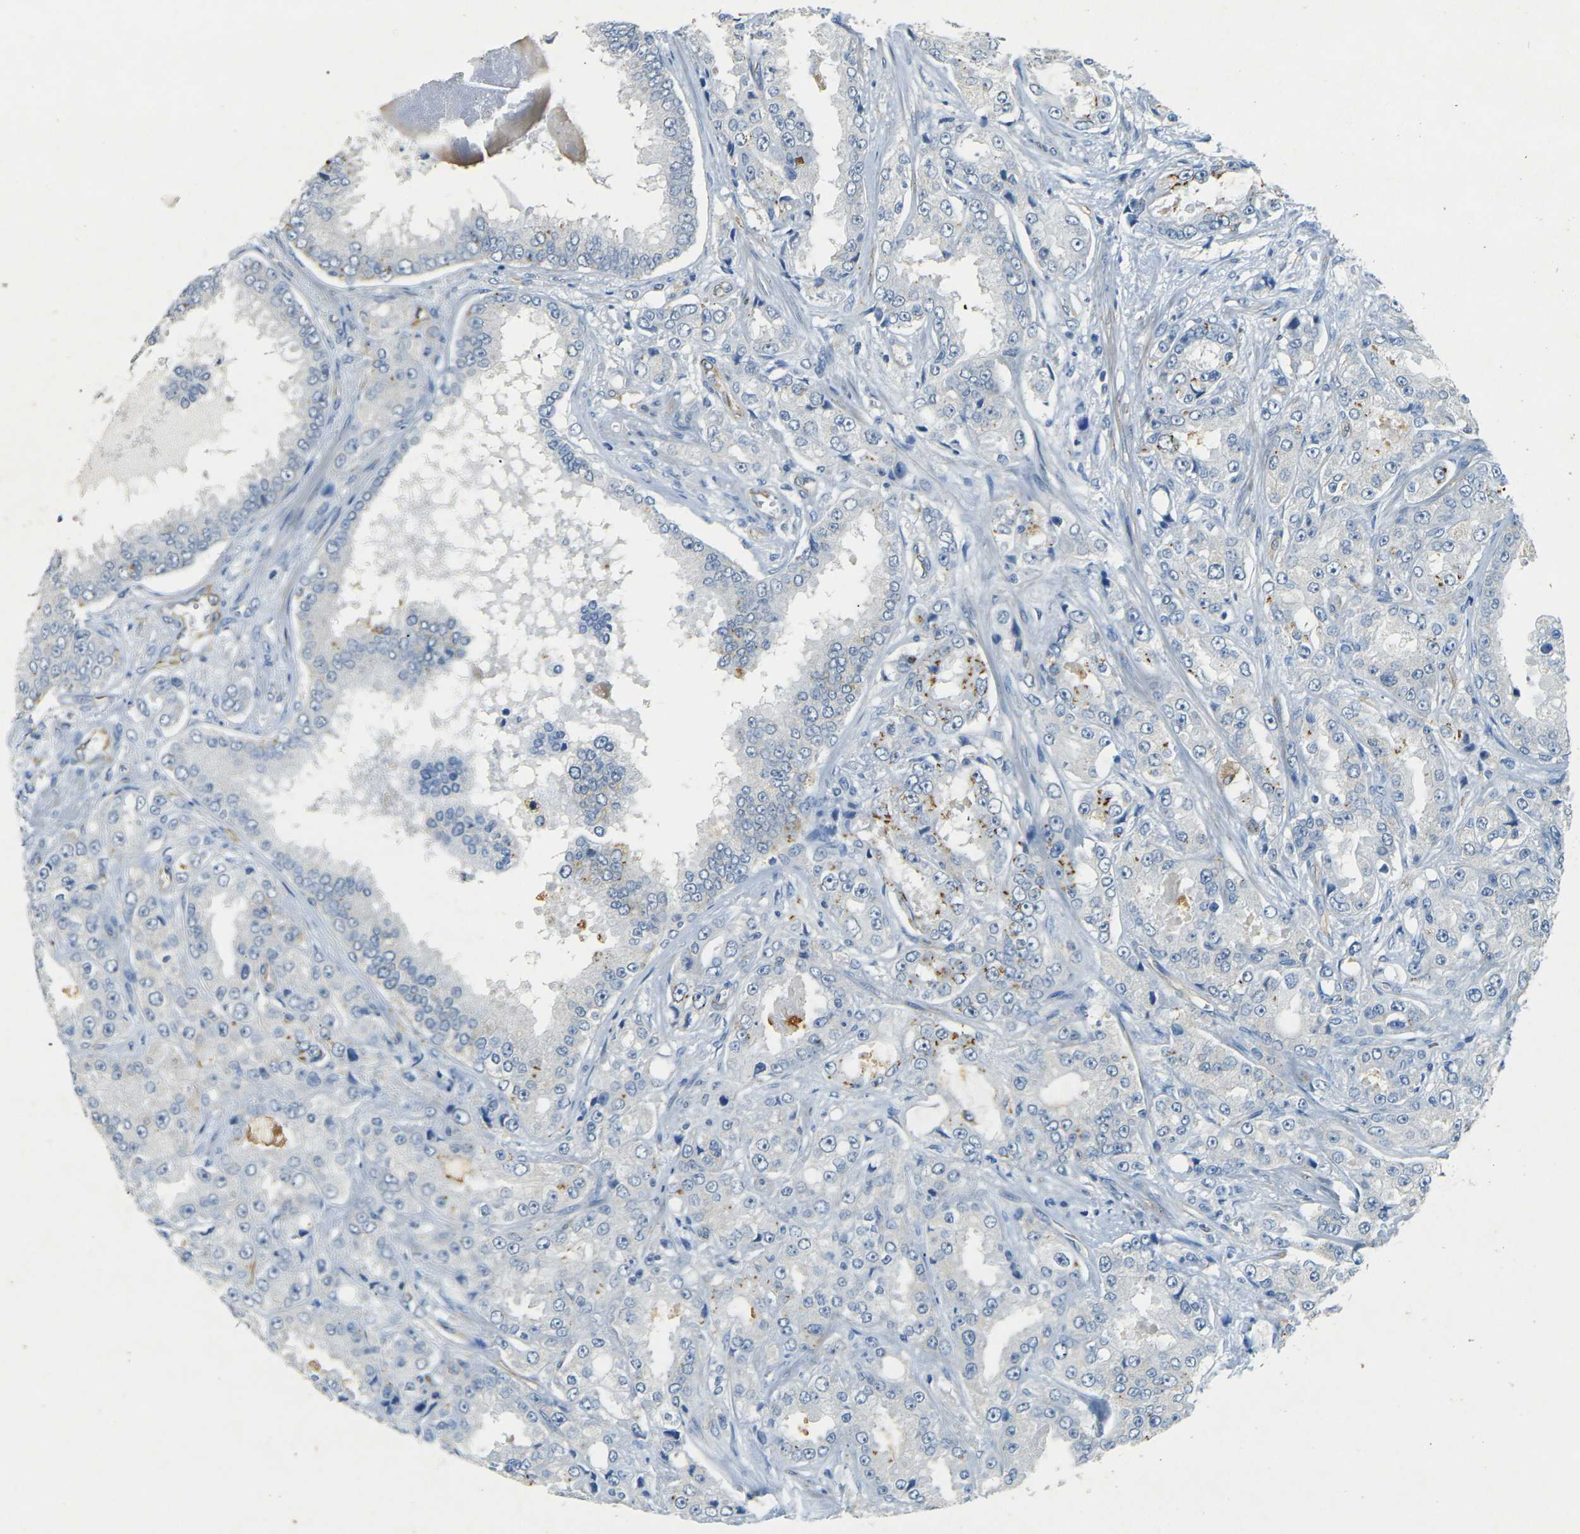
{"staining": {"intensity": "negative", "quantity": "none", "location": "none"}, "tissue": "prostate cancer", "cell_type": "Tumor cells", "image_type": "cancer", "snomed": [{"axis": "morphology", "description": "Adenocarcinoma, High grade"}, {"axis": "topography", "description": "Prostate"}], "caption": "Immunohistochemistry of human prostate cancer demonstrates no expression in tumor cells. (DAB immunohistochemistry (IHC) with hematoxylin counter stain).", "gene": "SORT1", "patient": {"sex": "male", "age": 73}}